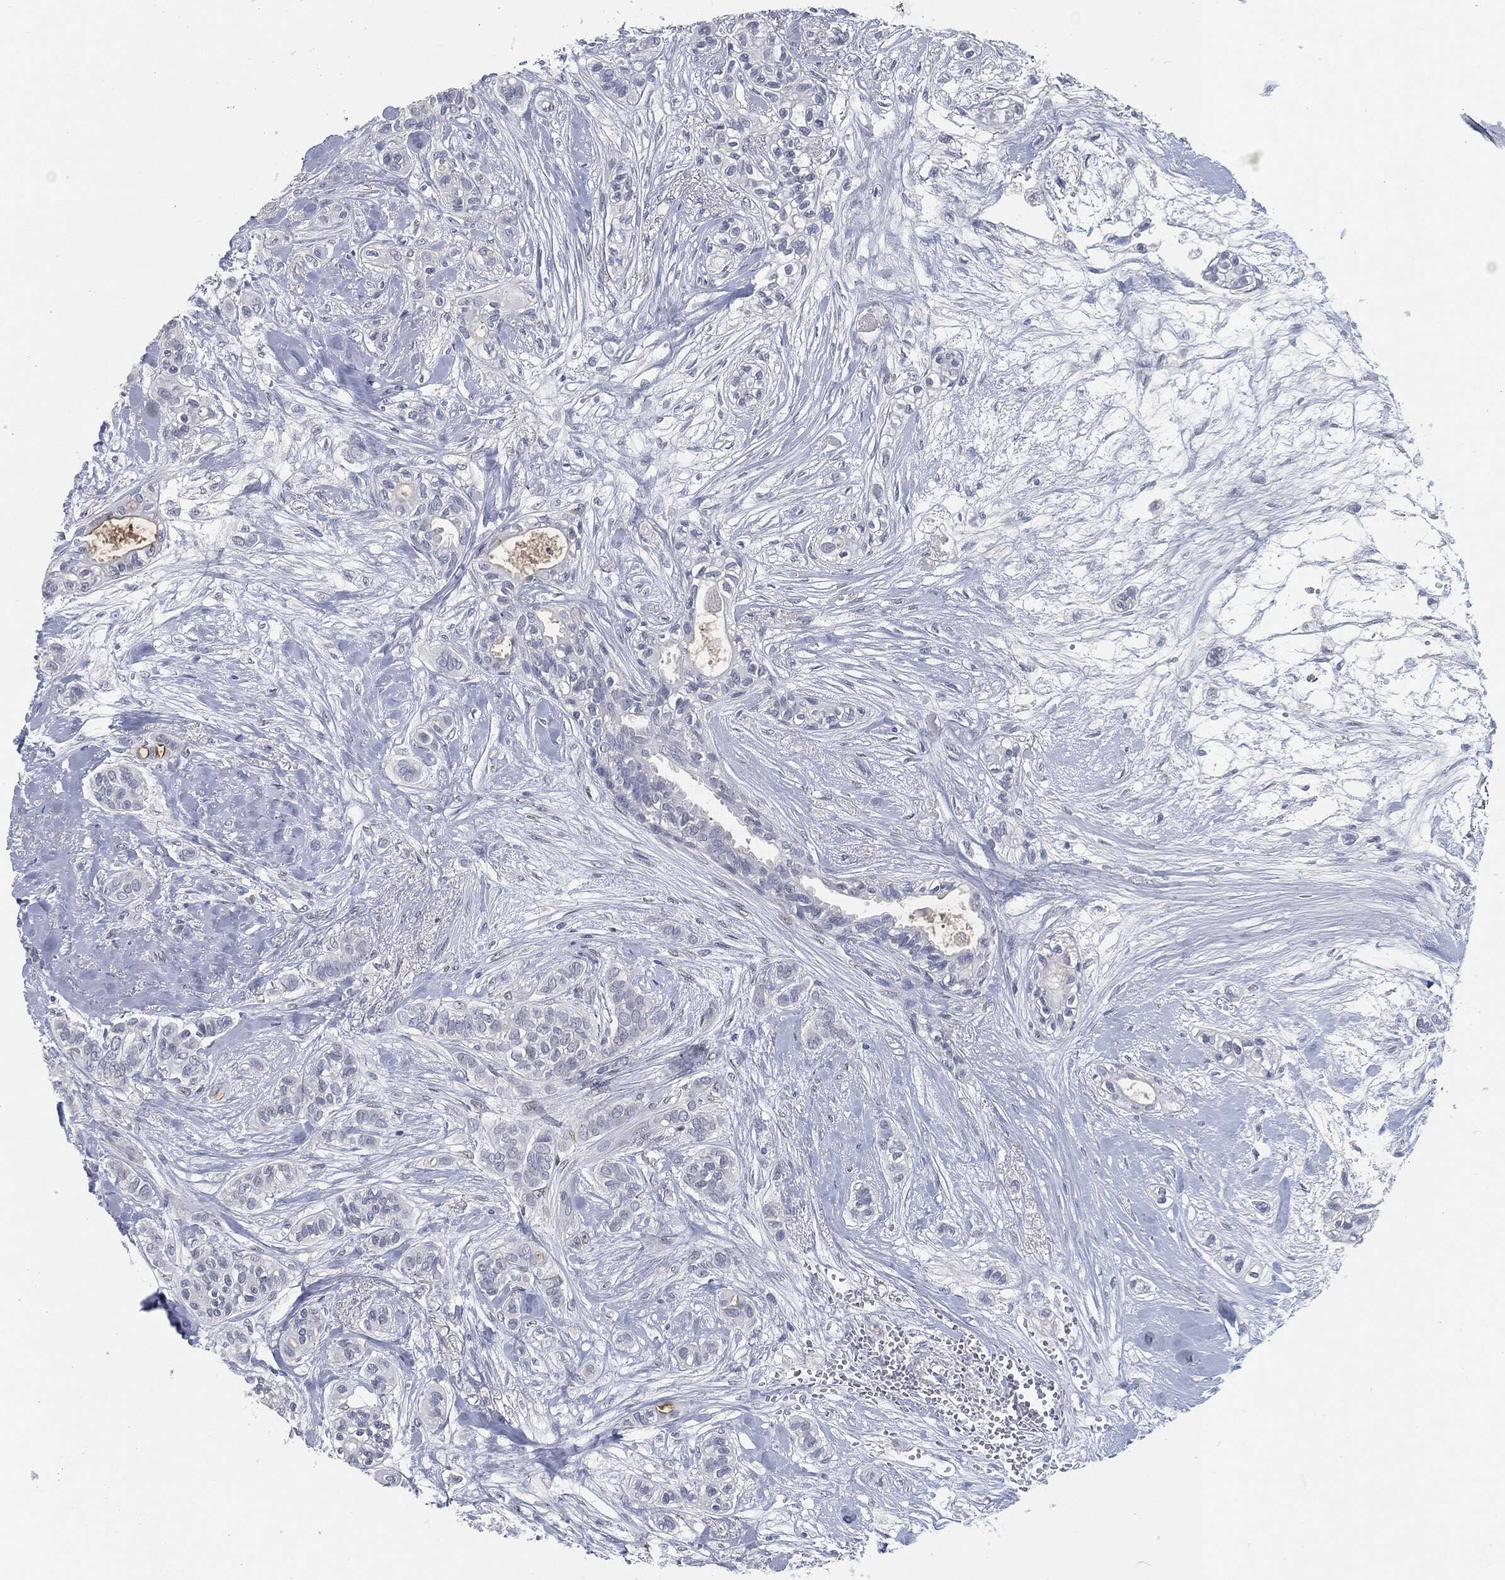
{"staining": {"intensity": "negative", "quantity": "none", "location": "none"}, "tissue": "breast cancer", "cell_type": "Tumor cells", "image_type": "cancer", "snomed": [{"axis": "morphology", "description": "Duct carcinoma"}, {"axis": "topography", "description": "Breast"}], "caption": "An immunohistochemistry image of breast infiltrating ductal carcinoma is shown. There is no staining in tumor cells of breast infiltrating ductal carcinoma.", "gene": "PROM1", "patient": {"sex": "female", "age": 71}}